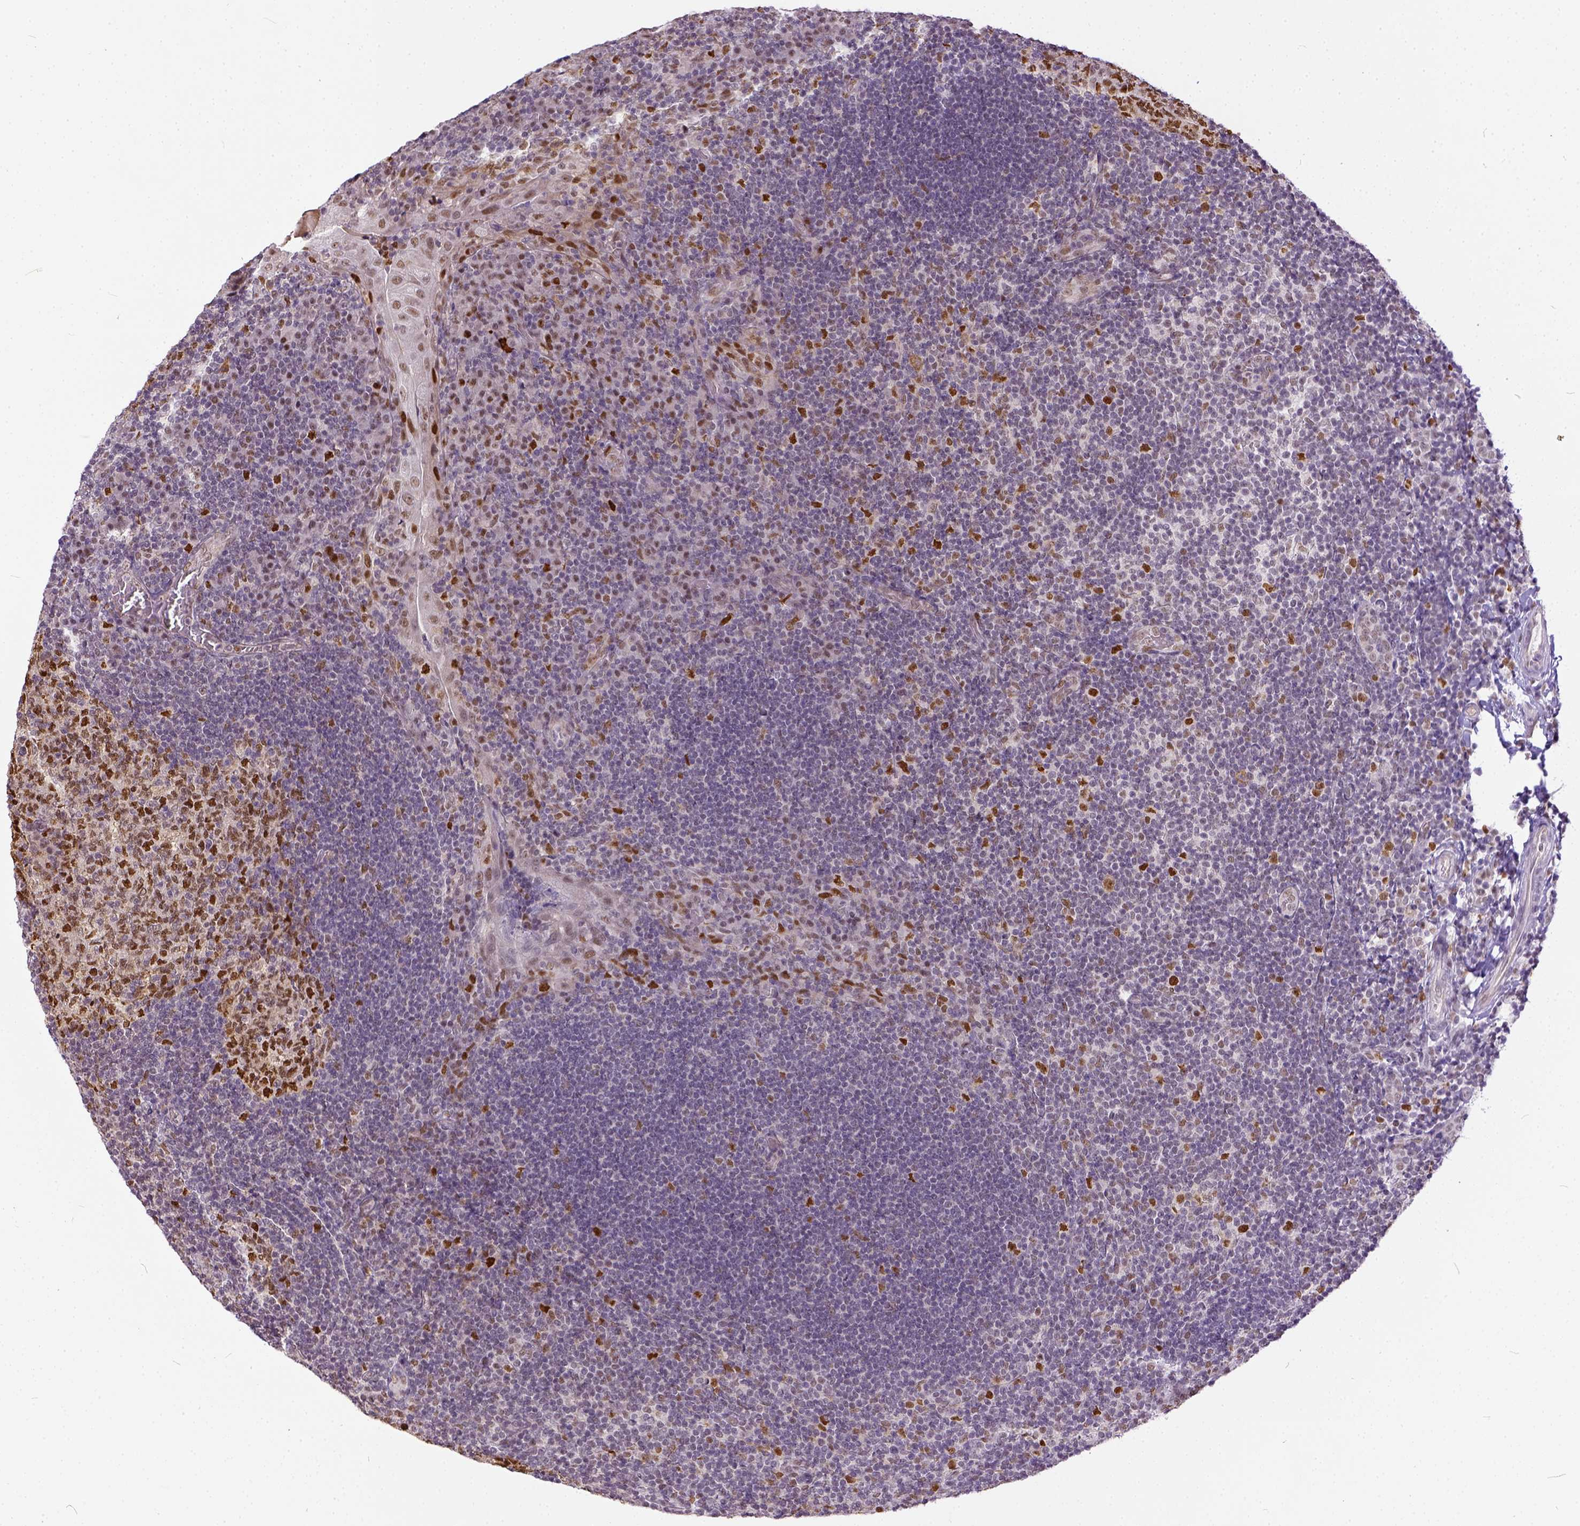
{"staining": {"intensity": "moderate", "quantity": "25%-75%", "location": "nuclear"}, "tissue": "tonsil", "cell_type": "Germinal center cells", "image_type": "normal", "snomed": [{"axis": "morphology", "description": "Normal tissue, NOS"}, {"axis": "topography", "description": "Tonsil"}], "caption": "Immunohistochemical staining of unremarkable human tonsil shows moderate nuclear protein expression in approximately 25%-75% of germinal center cells. (DAB (3,3'-diaminobenzidine) = brown stain, brightfield microscopy at high magnification).", "gene": "ERCC1", "patient": {"sex": "male", "age": 17}}